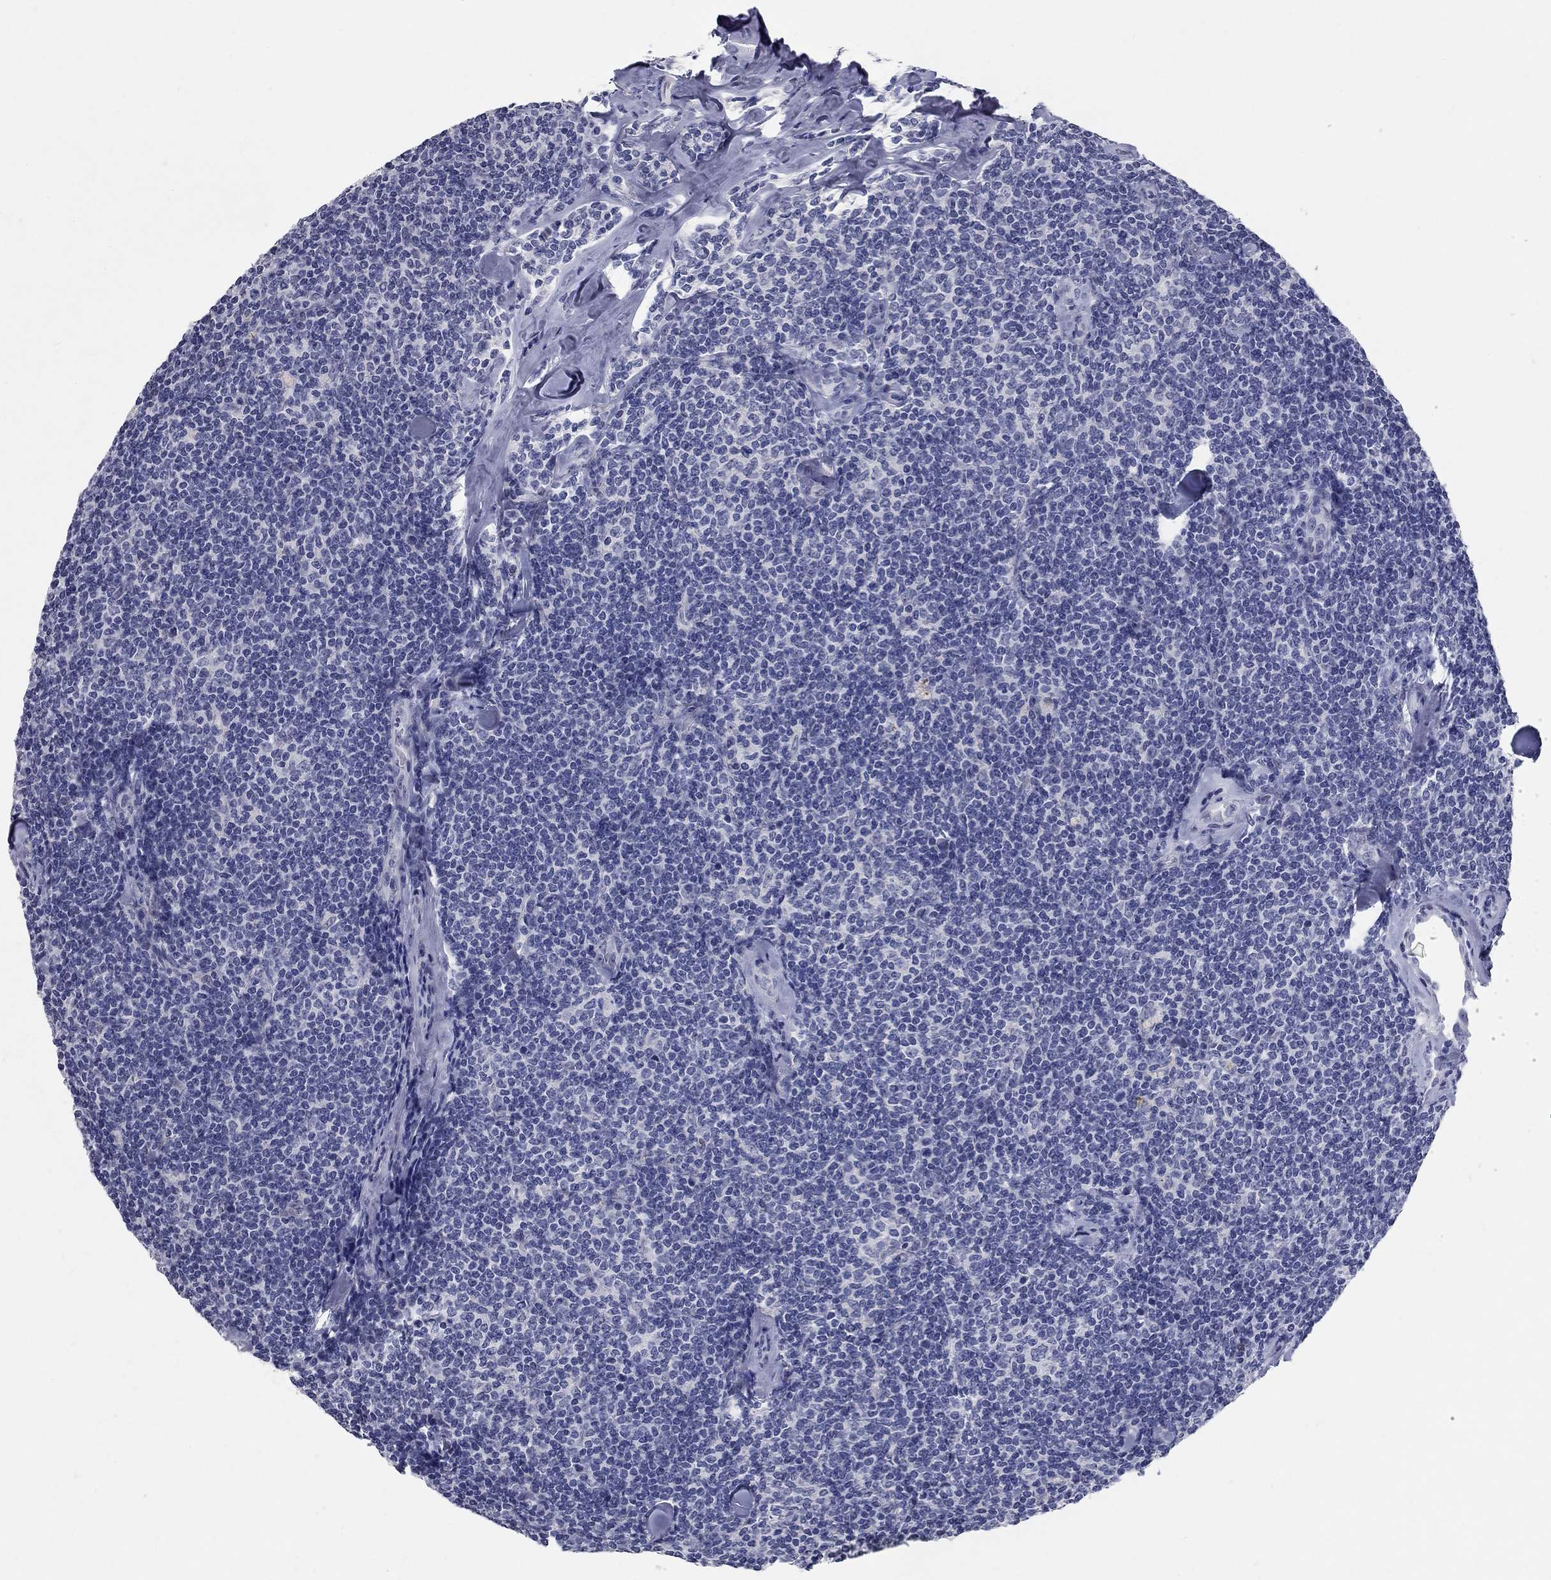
{"staining": {"intensity": "negative", "quantity": "none", "location": "none"}, "tissue": "lymphoma", "cell_type": "Tumor cells", "image_type": "cancer", "snomed": [{"axis": "morphology", "description": "Malignant lymphoma, non-Hodgkin's type, Low grade"}, {"axis": "topography", "description": "Lymph node"}], "caption": "Immunohistochemical staining of human lymphoma exhibits no significant expression in tumor cells. (IHC, brightfield microscopy, high magnification).", "gene": "SYT12", "patient": {"sex": "female", "age": 56}}